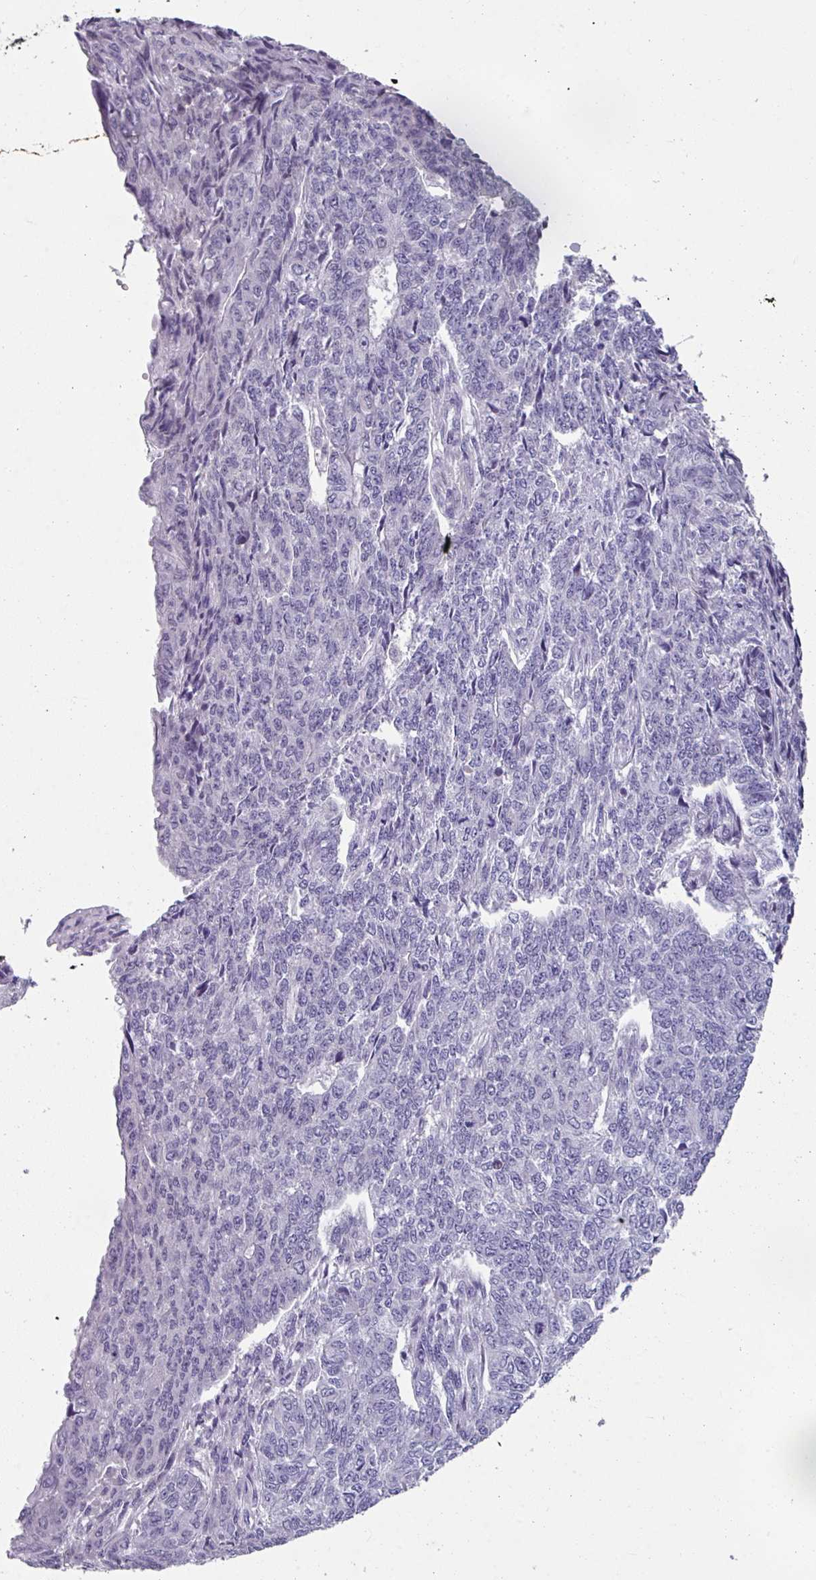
{"staining": {"intensity": "negative", "quantity": "none", "location": "none"}, "tissue": "endometrial cancer", "cell_type": "Tumor cells", "image_type": "cancer", "snomed": [{"axis": "morphology", "description": "Adenocarcinoma, NOS"}, {"axis": "topography", "description": "Endometrium"}], "caption": "Tumor cells are negative for protein expression in human adenocarcinoma (endometrial).", "gene": "ZFP3", "patient": {"sex": "female", "age": 32}}